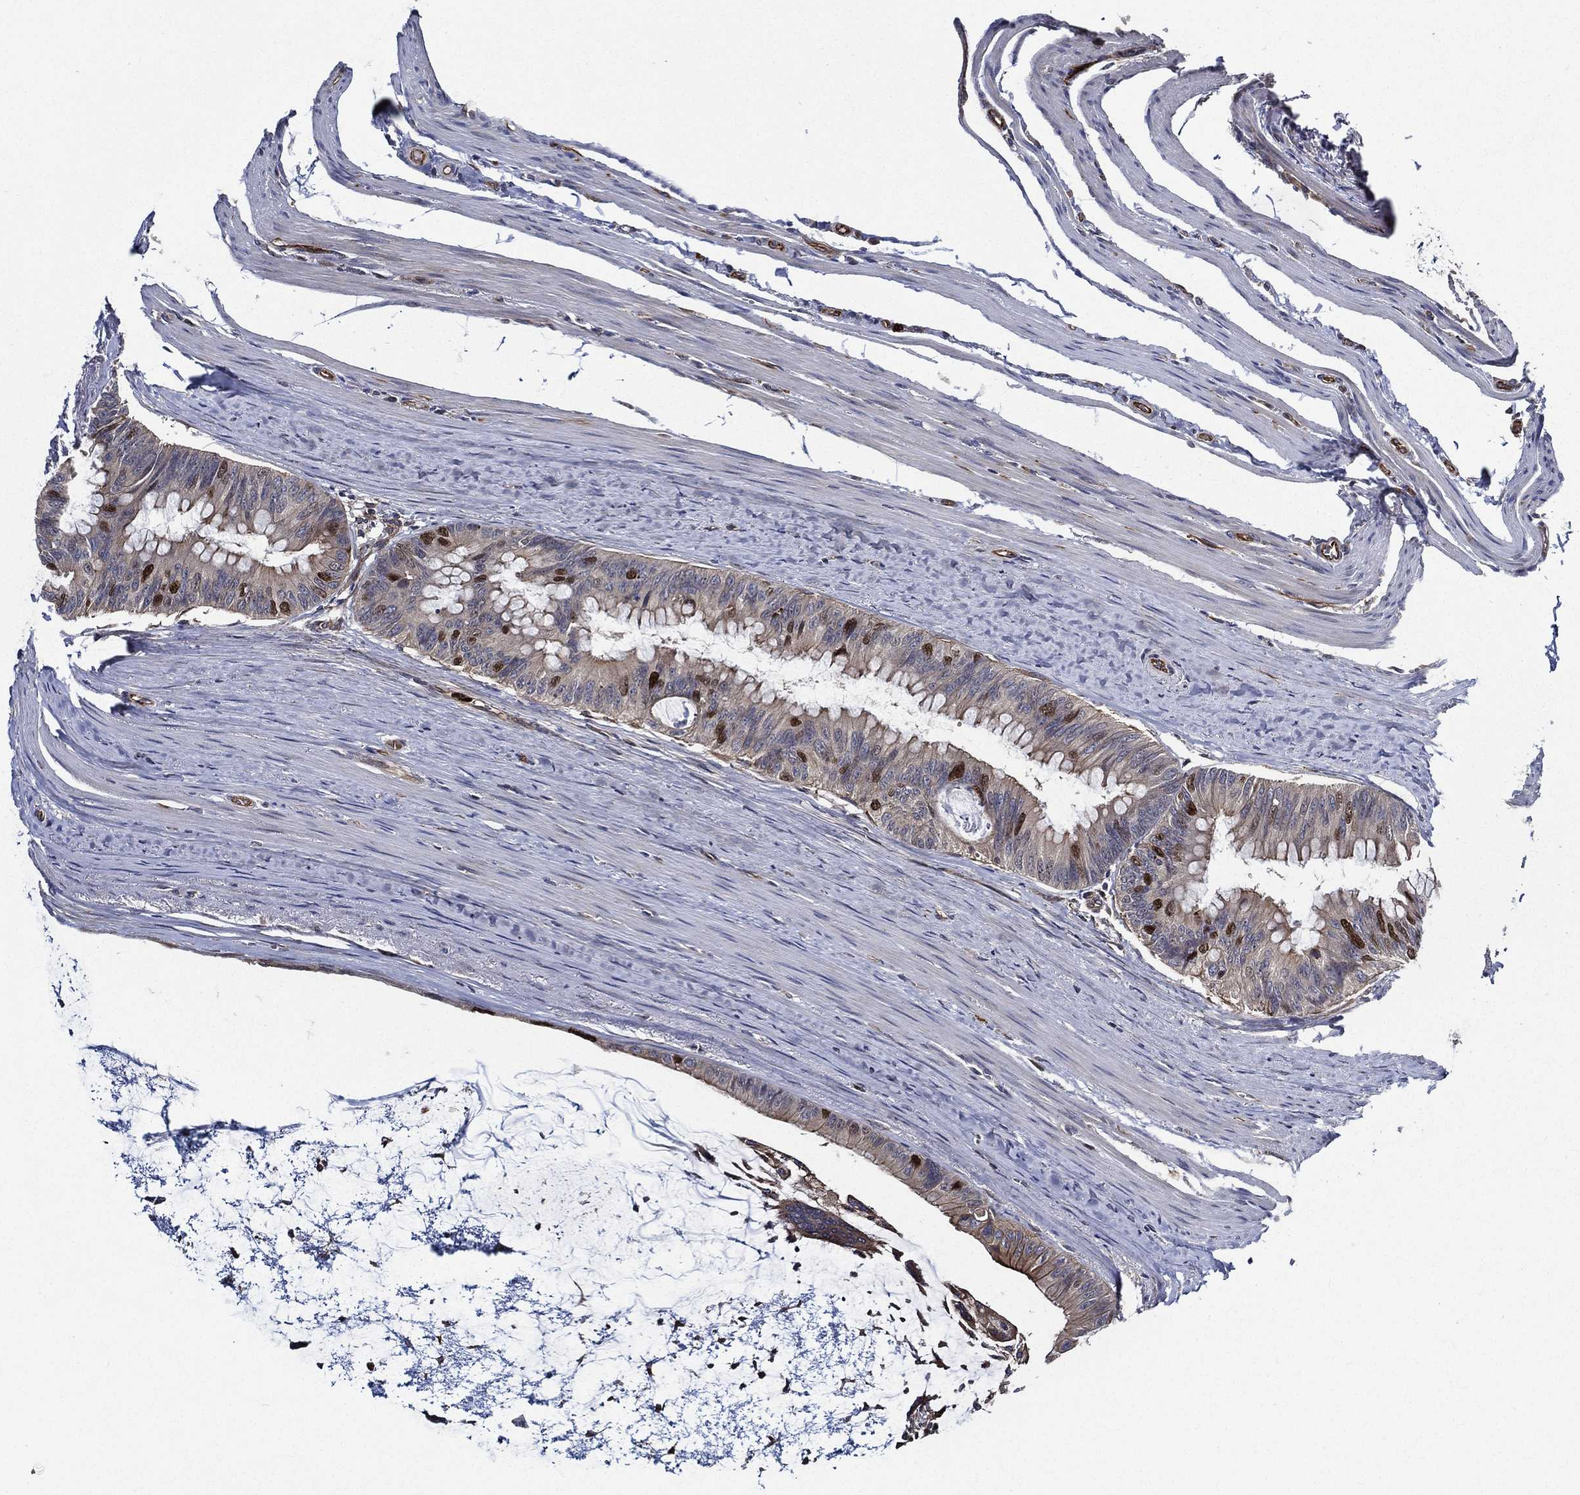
{"staining": {"intensity": "strong", "quantity": "<25%", "location": "nuclear"}, "tissue": "colorectal cancer", "cell_type": "Tumor cells", "image_type": "cancer", "snomed": [{"axis": "morphology", "description": "Normal tissue, NOS"}, {"axis": "morphology", "description": "Adenocarcinoma, NOS"}, {"axis": "topography", "description": "Colon"}], "caption": "Colorectal cancer stained for a protein (brown) reveals strong nuclear positive positivity in about <25% of tumor cells.", "gene": "KIF20B", "patient": {"sex": "male", "age": 65}}